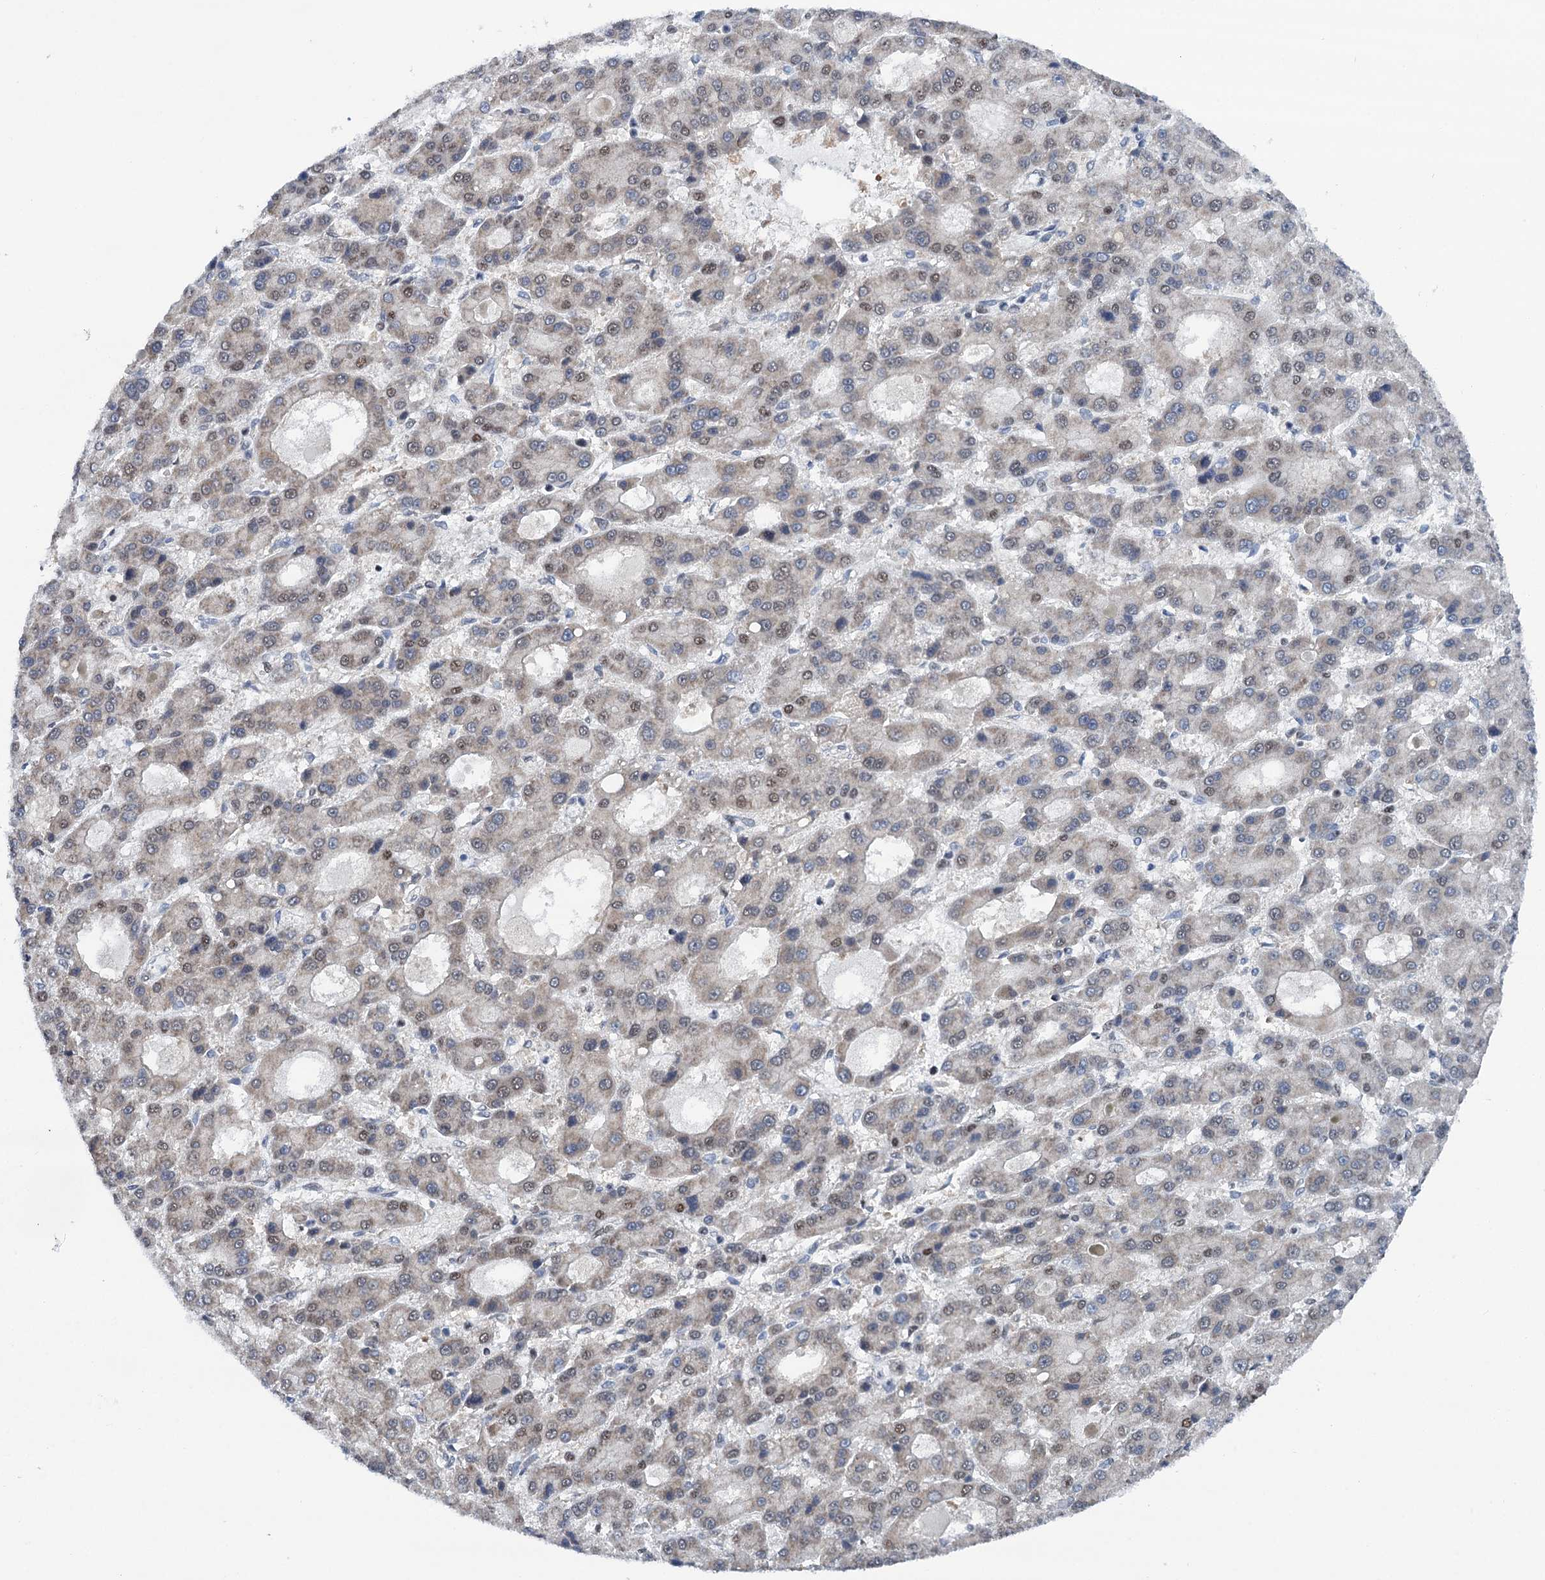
{"staining": {"intensity": "weak", "quantity": "25%-75%", "location": "nuclear"}, "tissue": "liver cancer", "cell_type": "Tumor cells", "image_type": "cancer", "snomed": [{"axis": "morphology", "description": "Carcinoma, Hepatocellular, NOS"}, {"axis": "topography", "description": "Liver"}], "caption": "Brown immunohistochemical staining in human liver cancer displays weak nuclear expression in approximately 25%-75% of tumor cells.", "gene": "SREK1", "patient": {"sex": "male", "age": 70}}